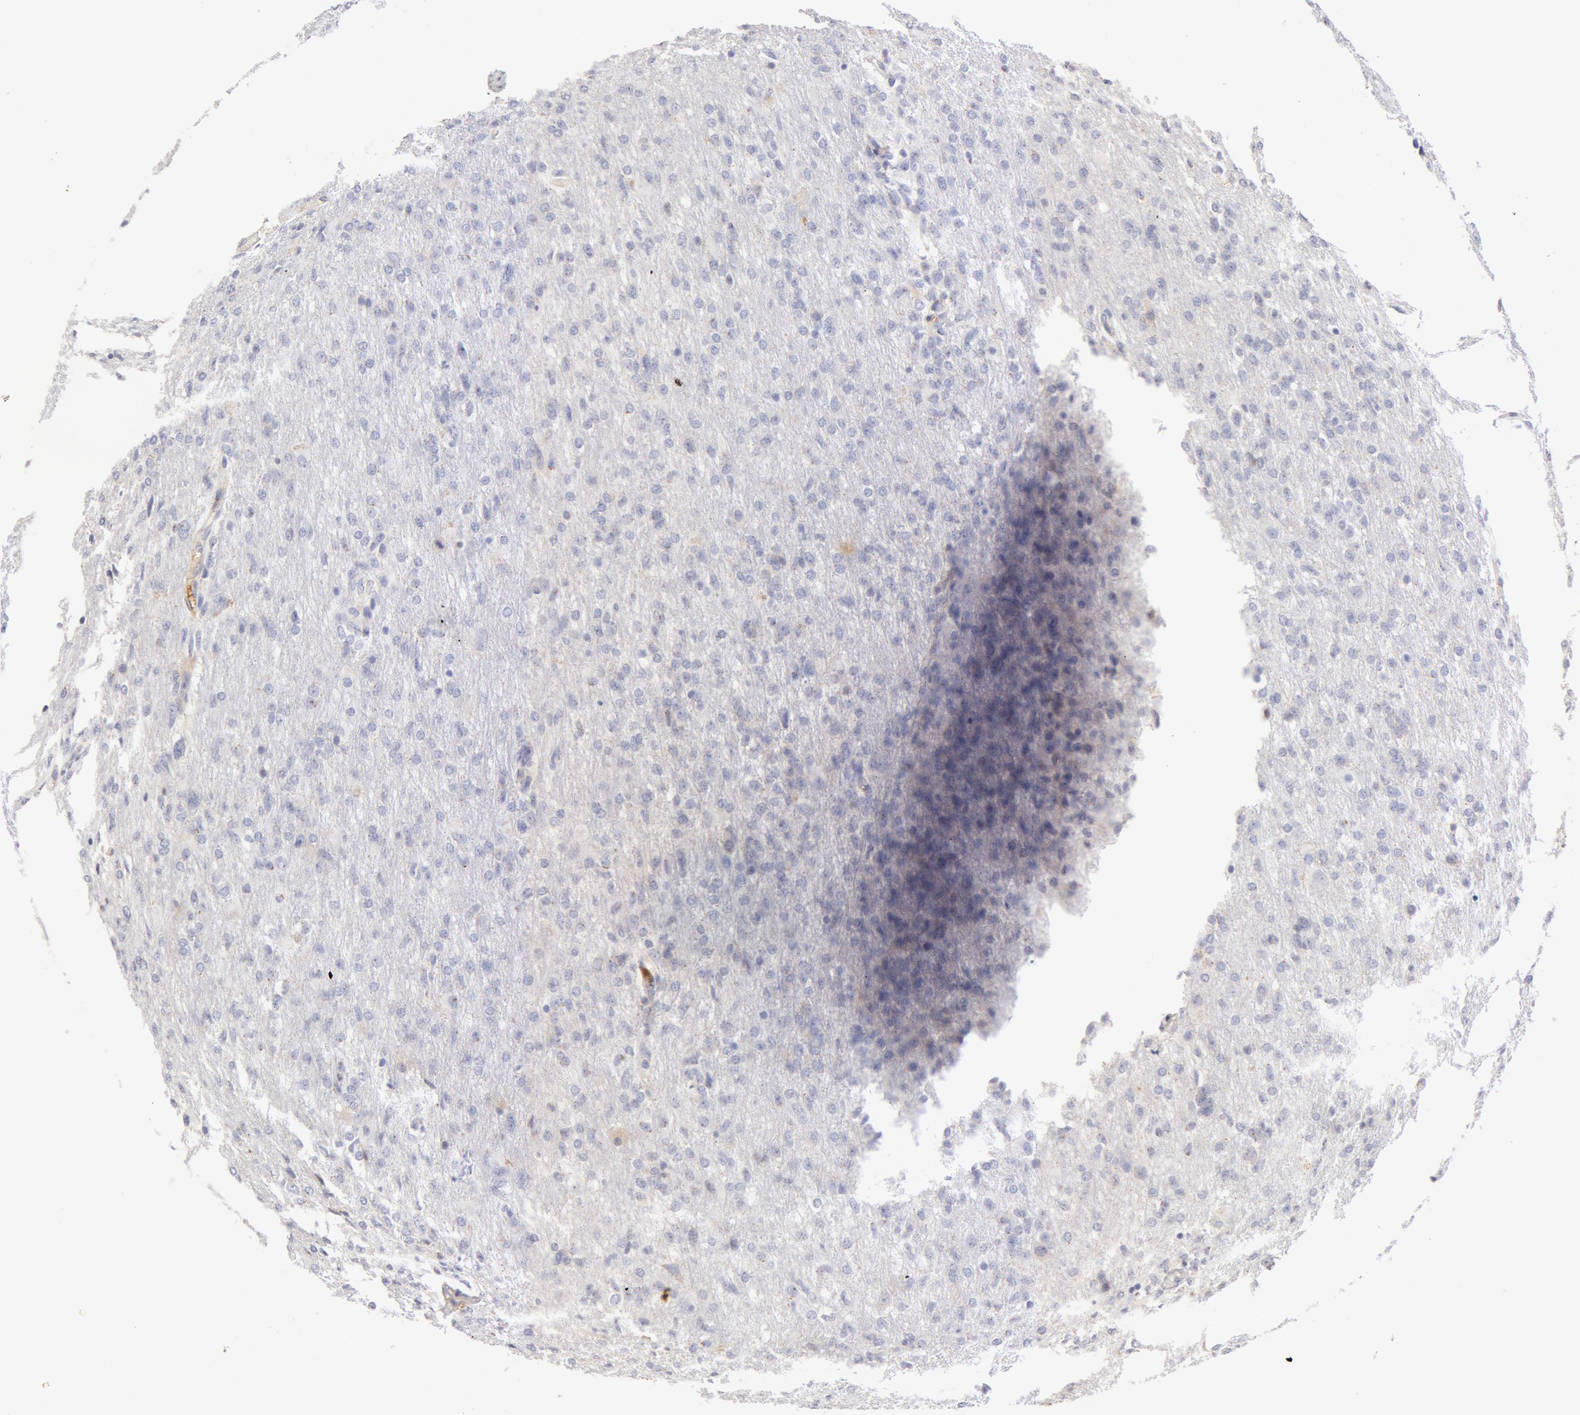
{"staining": {"intensity": "negative", "quantity": "none", "location": "none"}, "tissue": "glioma", "cell_type": "Tumor cells", "image_type": "cancer", "snomed": [{"axis": "morphology", "description": "Glioma, malignant, High grade"}, {"axis": "topography", "description": "Brain"}], "caption": "This is an immunohistochemistry micrograph of malignant glioma (high-grade). There is no expression in tumor cells.", "gene": "GC", "patient": {"sex": "male", "age": 68}}